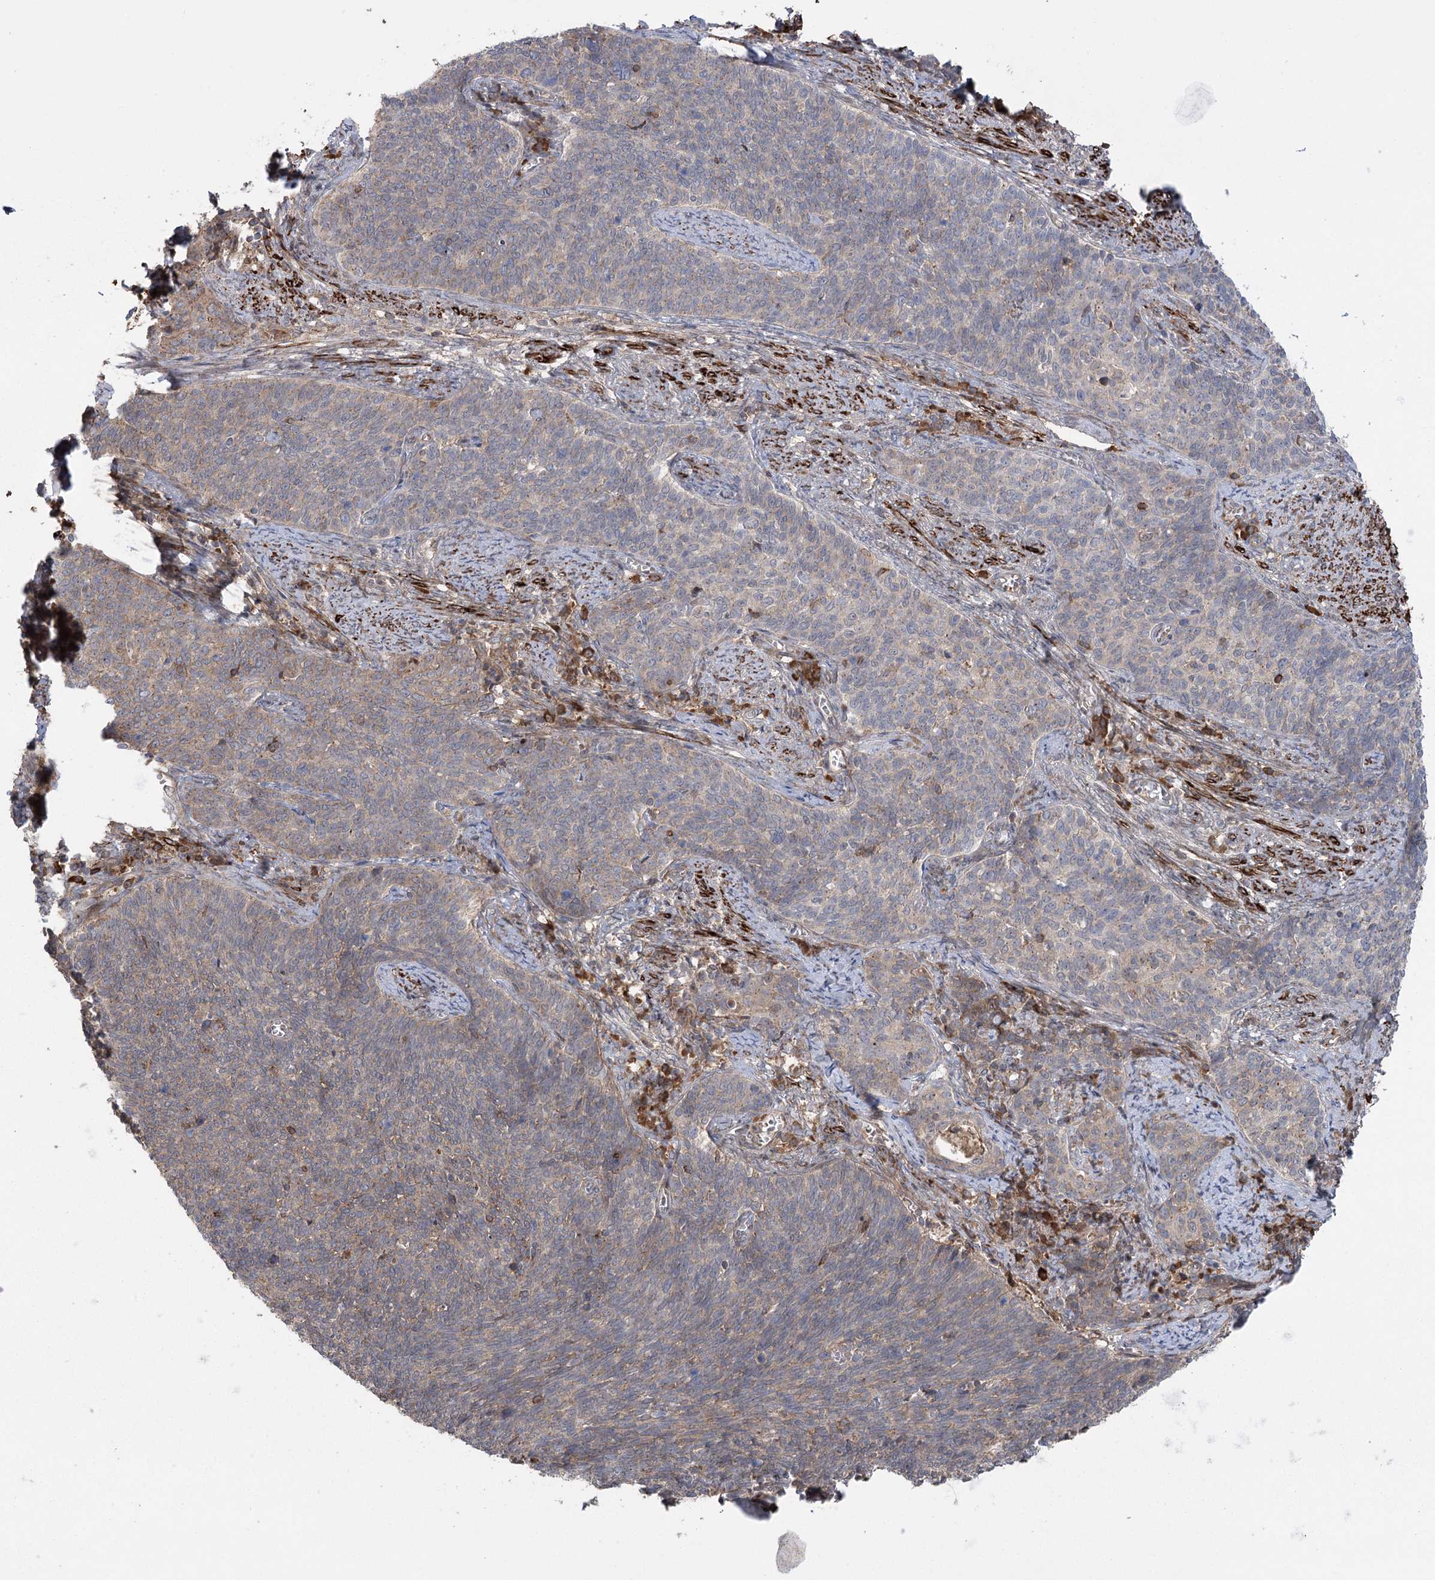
{"staining": {"intensity": "weak", "quantity": "25%-75%", "location": "cytoplasmic/membranous"}, "tissue": "cervical cancer", "cell_type": "Tumor cells", "image_type": "cancer", "snomed": [{"axis": "morphology", "description": "Squamous cell carcinoma, NOS"}, {"axis": "topography", "description": "Cervix"}], "caption": "Protein staining of cervical cancer tissue shows weak cytoplasmic/membranous positivity in about 25%-75% of tumor cells. (brown staining indicates protein expression, while blue staining denotes nuclei).", "gene": "KCNN2", "patient": {"sex": "female", "age": 39}}